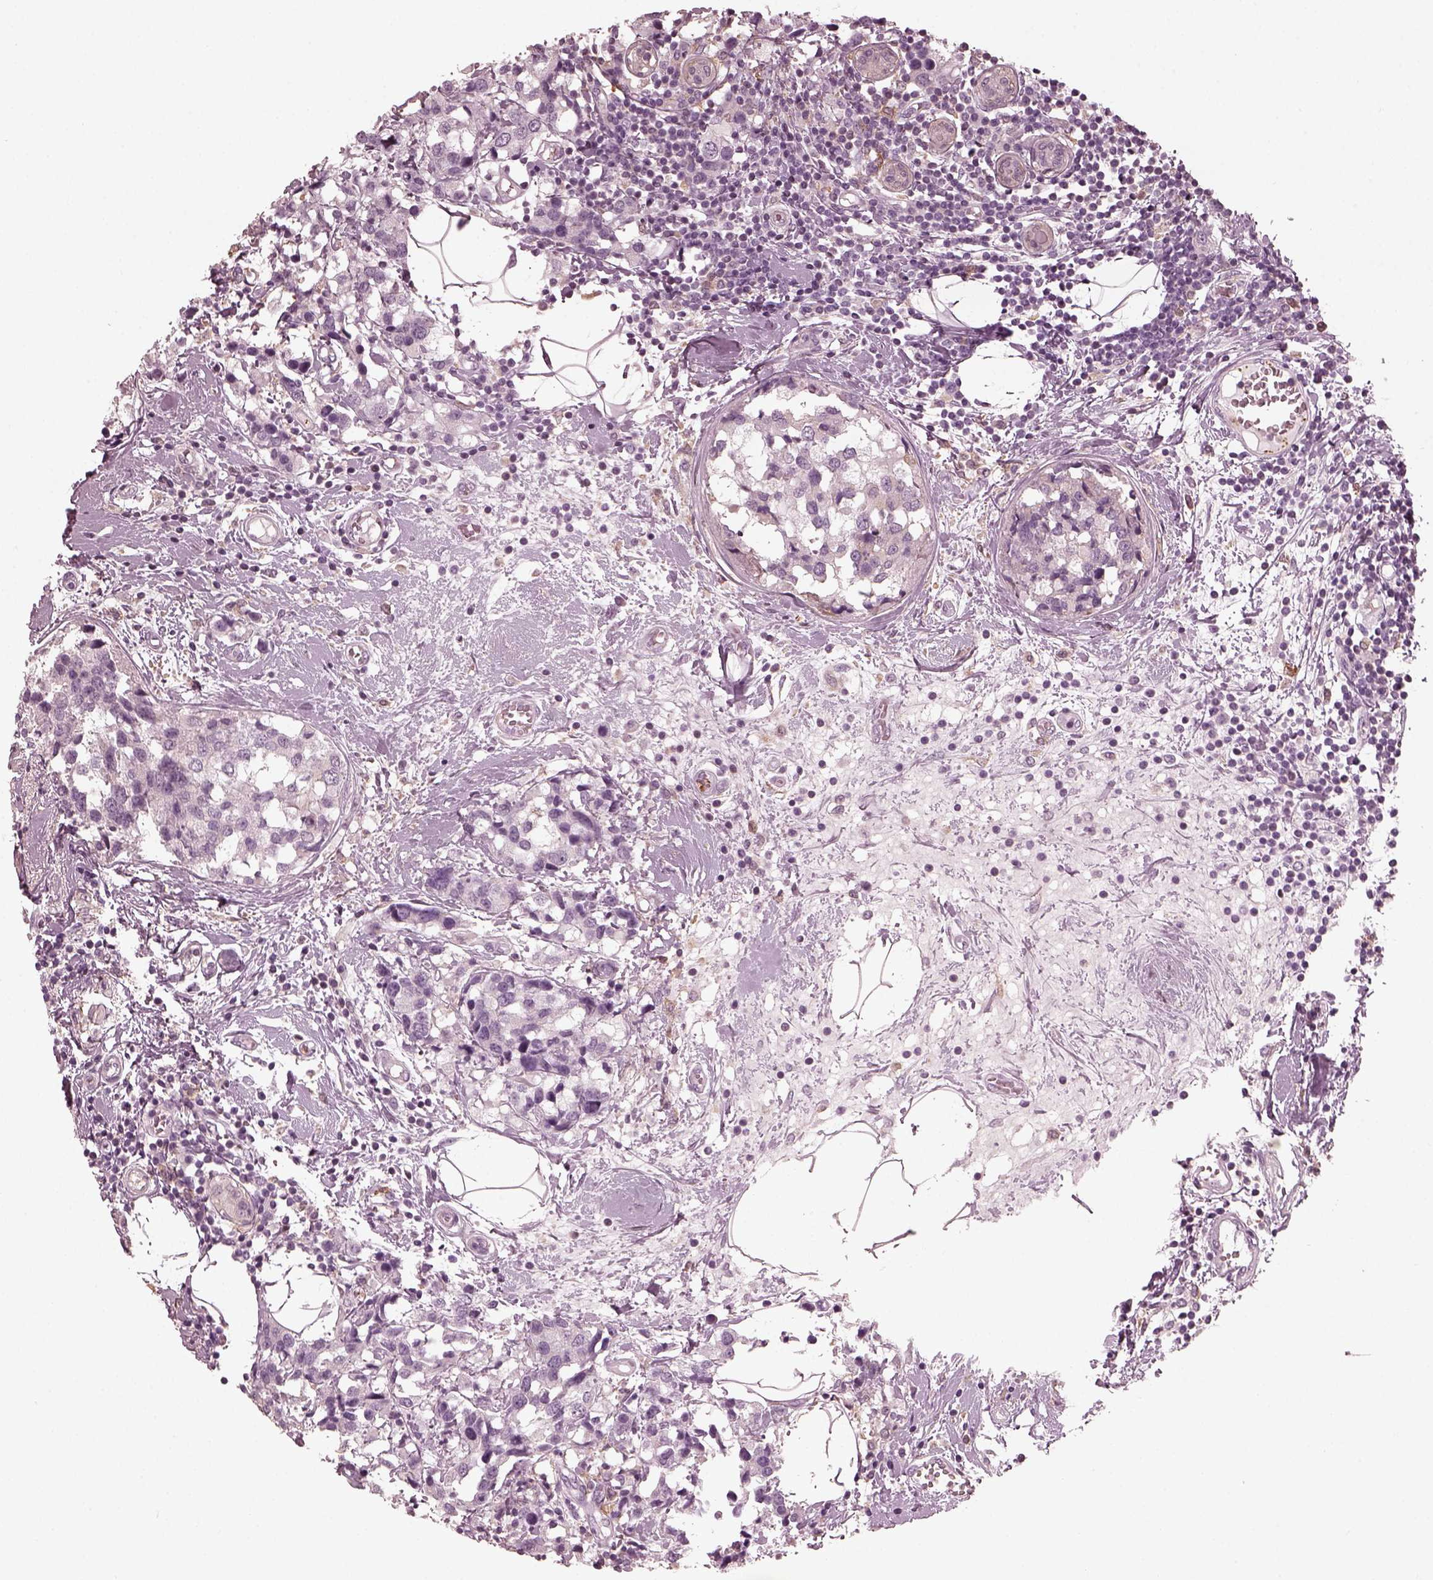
{"staining": {"intensity": "negative", "quantity": "none", "location": "none"}, "tissue": "breast cancer", "cell_type": "Tumor cells", "image_type": "cancer", "snomed": [{"axis": "morphology", "description": "Lobular carcinoma"}, {"axis": "topography", "description": "Breast"}], "caption": "IHC image of neoplastic tissue: human breast lobular carcinoma stained with DAB (3,3'-diaminobenzidine) reveals no significant protein positivity in tumor cells.", "gene": "PSTPIP2", "patient": {"sex": "female", "age": 59}}